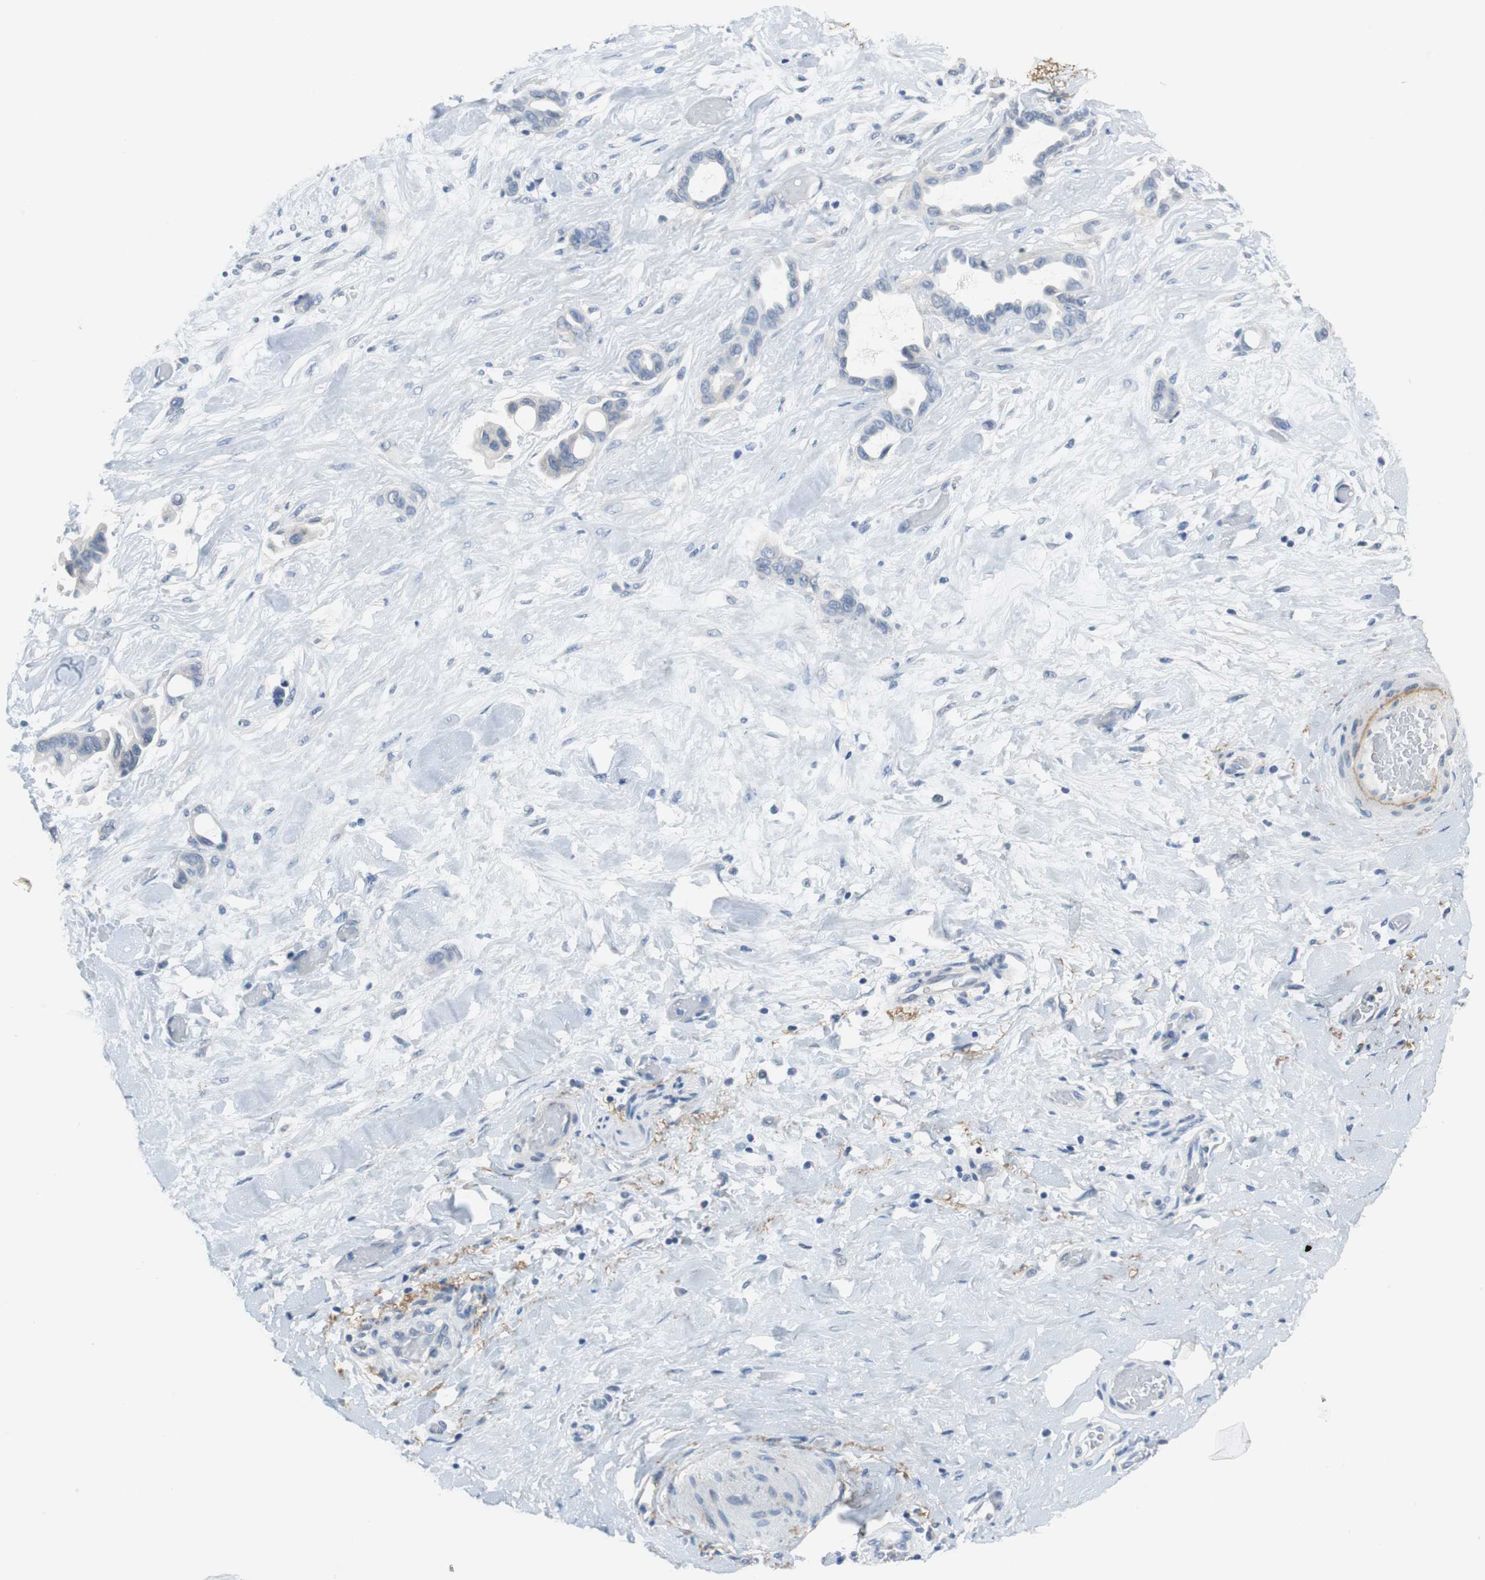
{"staining": {"intensity": "negative", "quantity": "none", "location": "none"}, "tissue": "liver cancer", "cell_type": "Tumor cells", "image_type": "cancer", "snomed": [{"axis": "morphology", "description": "Cholangiocarcinoma"}, {"axis": "topography", "description": "Liver"}], "caption": "Immunohistochemical staining of liver cancer (cholangiocarcinoma) exhibits no significant positivity in tumor cells.", "gene": "MUC7", "patient": {"sex": "female", "age": 65}}